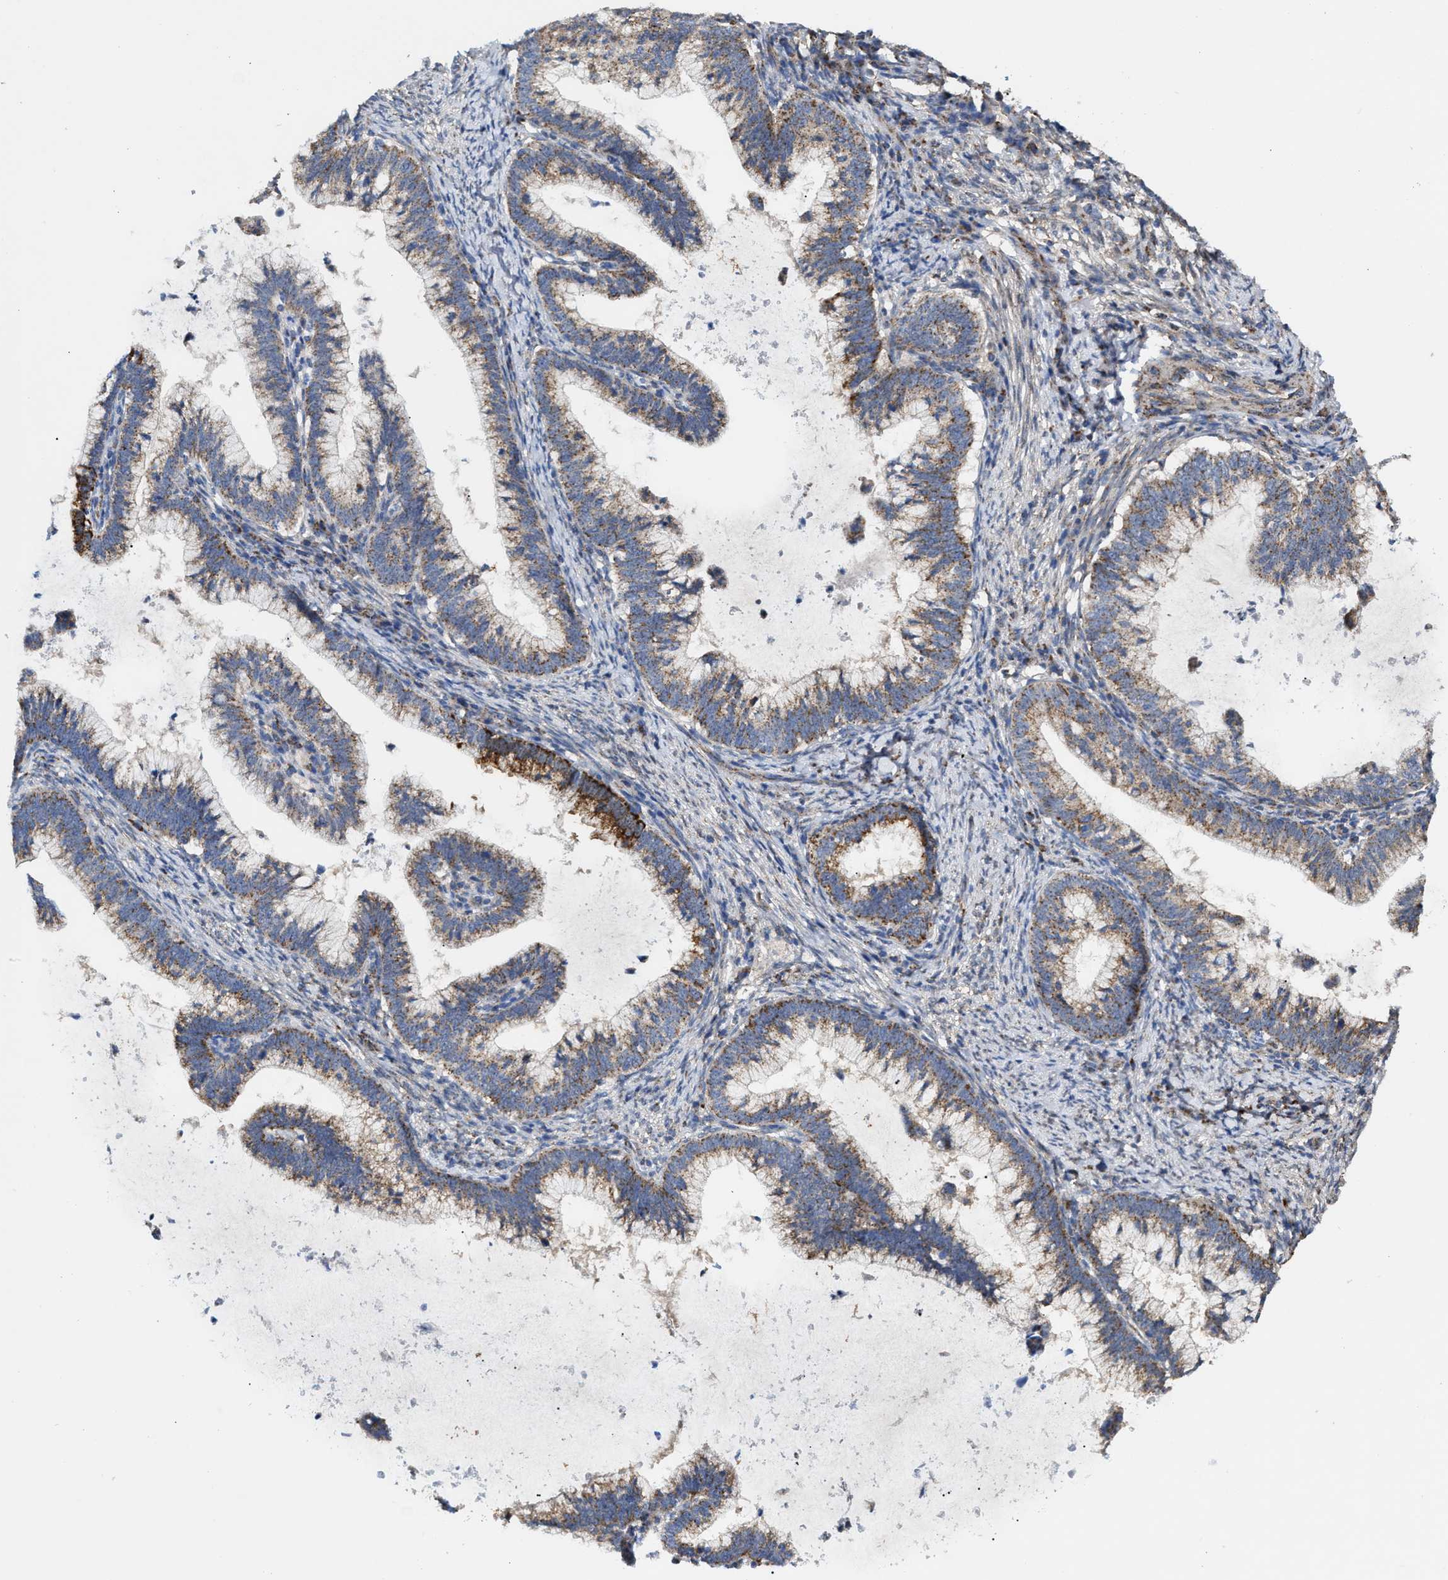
{"staining": {"intensity": "moderate", "quantity": ">75%", "location": "cytoplasmic/membranous"}, "tissue": "cervical cancer", "cell_type": "Tumor cells", "image_type": "cancer", "snomed": [{"axis": "morphology", "description": "Adenocarcinoma, NOS"}, {"axis": "topography", "description": "Cervix"}], "caption": "This image exhibits IHC staining of cervical adenocarcinoma, with medium moderate cytoplasmic/membranous staining in about >75% of tumor cells.", "gene": "MECR", "patient": {"sex": "female", "age": 36}}